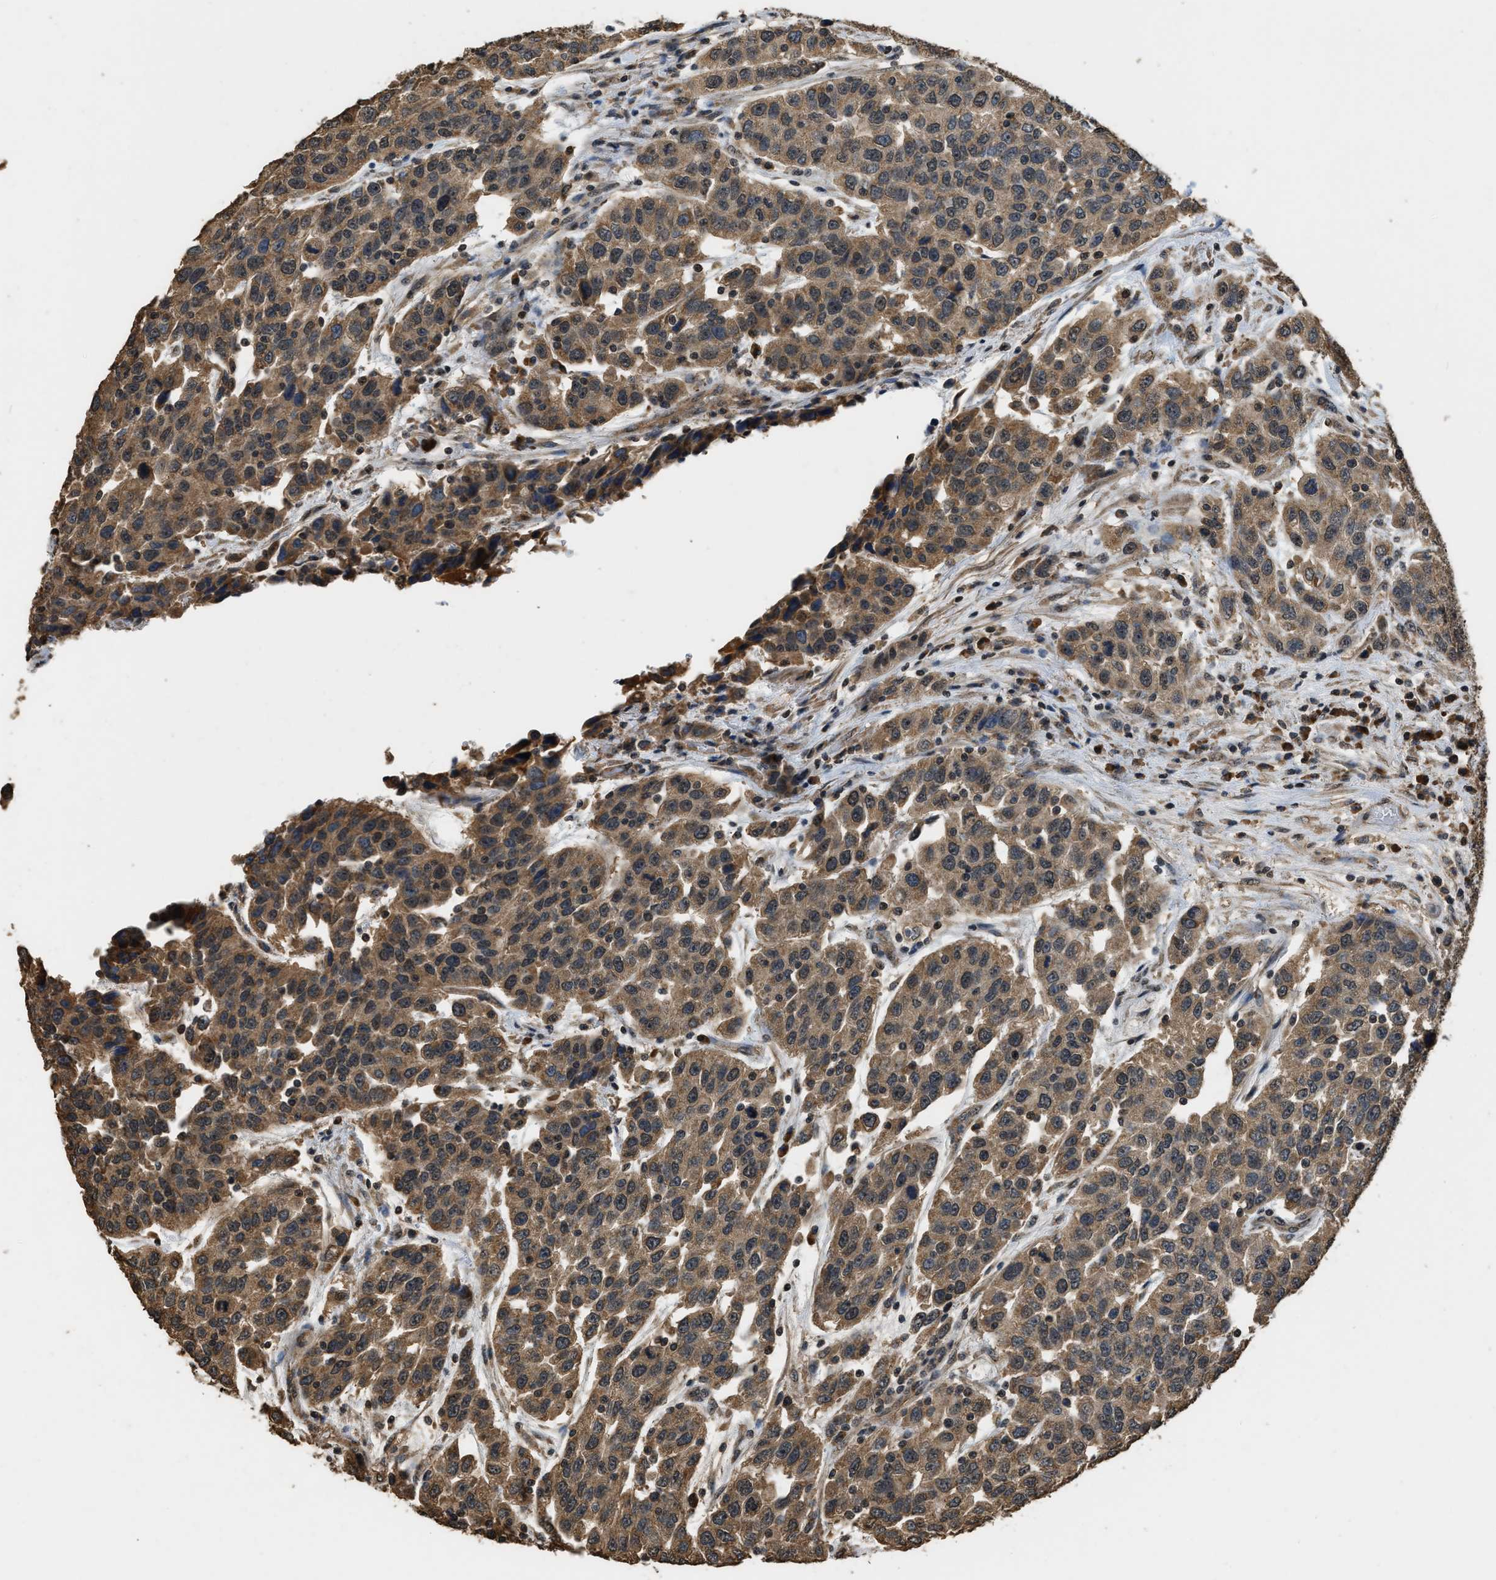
{"staining": {"intensity": "moderate", "quantity": ">75%", "location": "cytoplasmic/membranous"}, "tissue": "urothelial cancer", "cell_type": "Tumor cells", "image_type": "cancer", "snomed": [{"axis": "morphology", "description": "Urothelial carcinoma, High grade"}, {"axis": "topography", "description": "Urinary bladder"}], "caption": "Immunohistochemical staining of urothelial cancer shows medium levels of moderate cytoplasmic/membranous protein positivity in approximately >75% of tumor cells.", "gene": "DENND6B", "patient": {"sex": "female", "age": 80}}